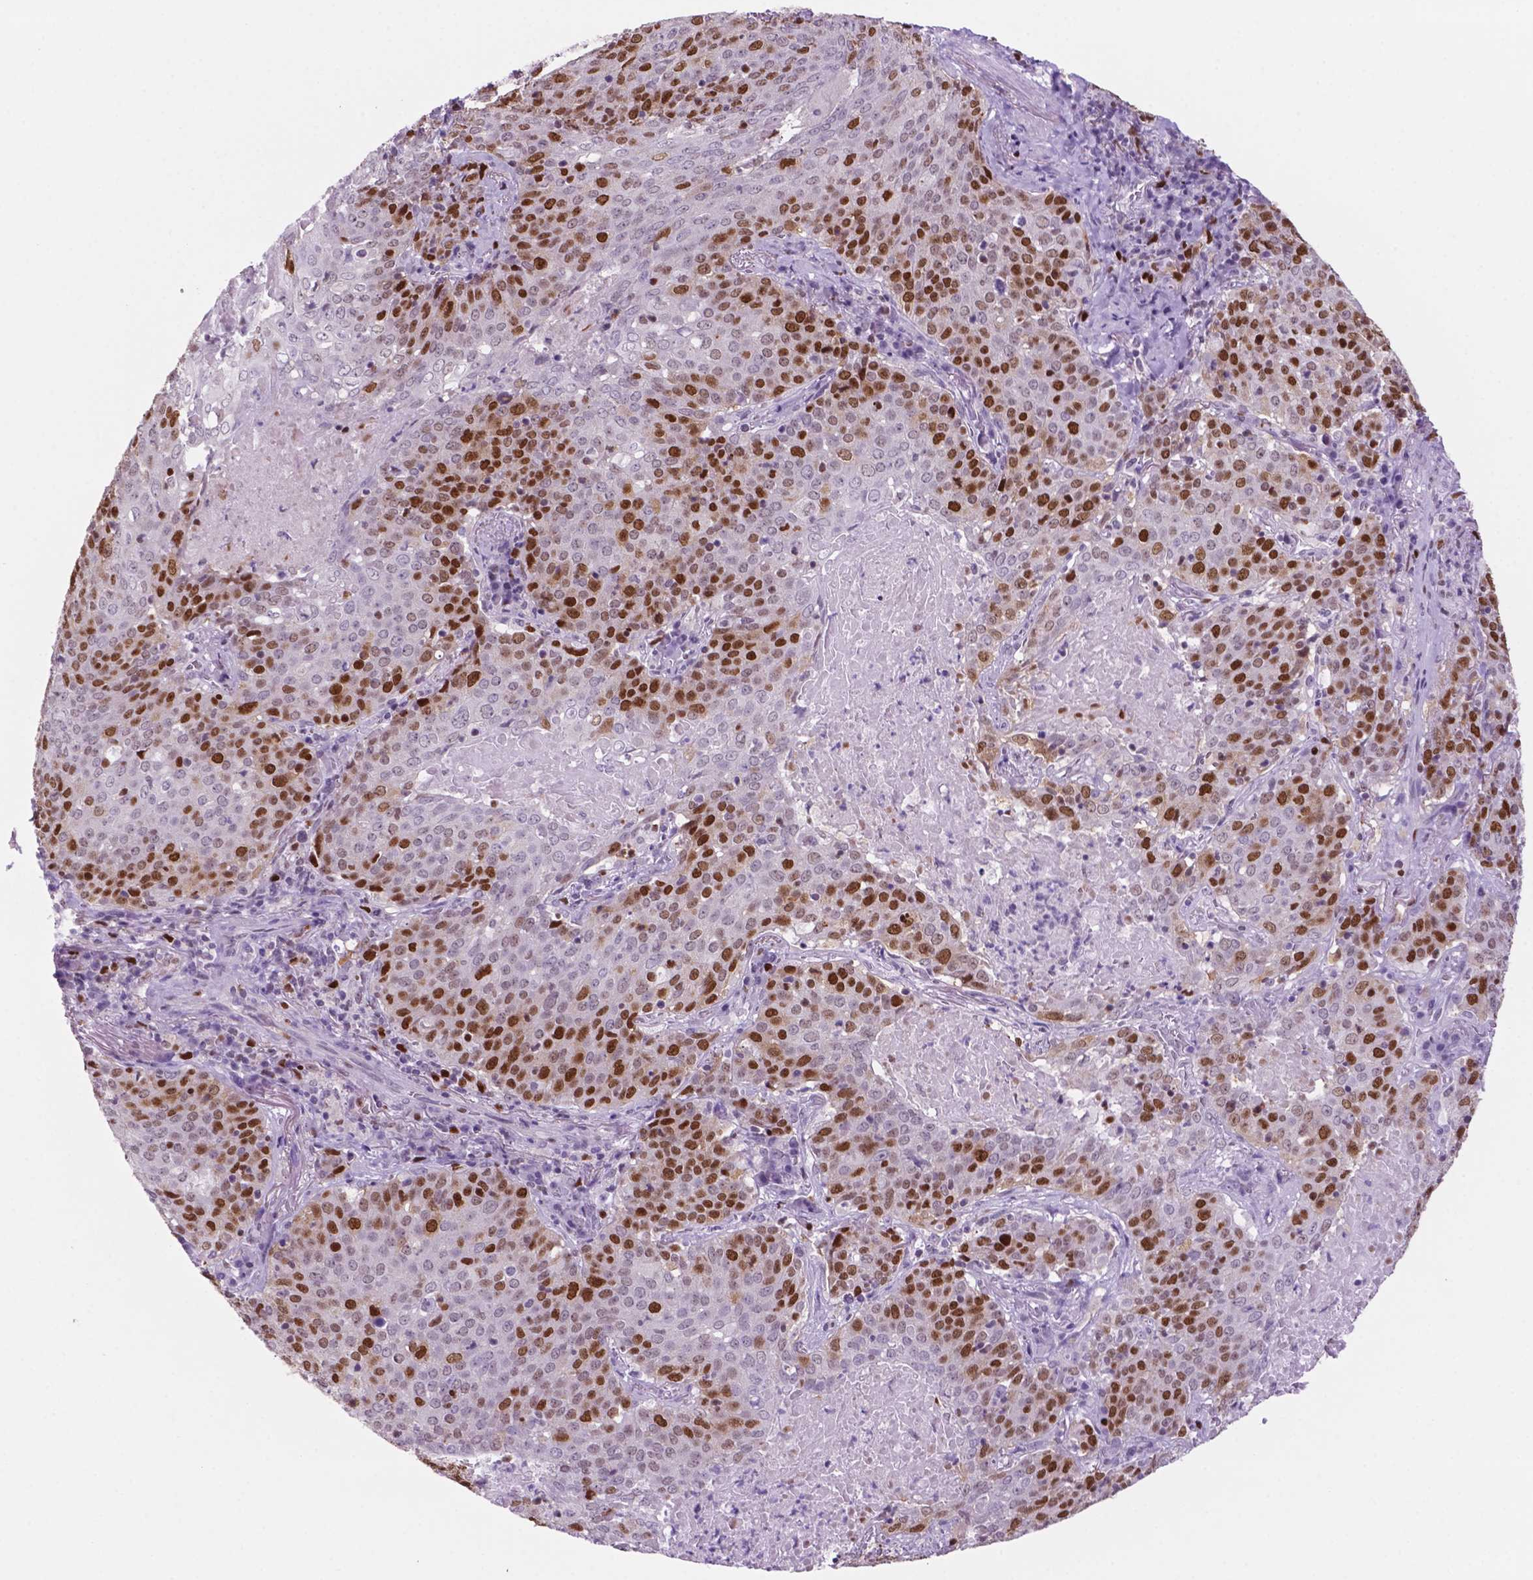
{"staining": {"intensity": "moderate", "quantity": "25%-75%", "location": "nuclear"}, "tissue": "lung cancer", "cell_type": "Tumor cells", "image_type": "cancer", "snomed": [{"axis": "morphology", "description": "Squamous cell carcinoma, NOS"}, {"axis": "topography", "description": "Lung"}], "caption": "About 25%-75% of tumor cells in squamous cell carcinoma (lung) exhibit moderate nuclear protein staining as visualized by brown immunohistochemical staining.", "gene": "NCAPH2", "patient": {"sex": "male", "age": 82}}